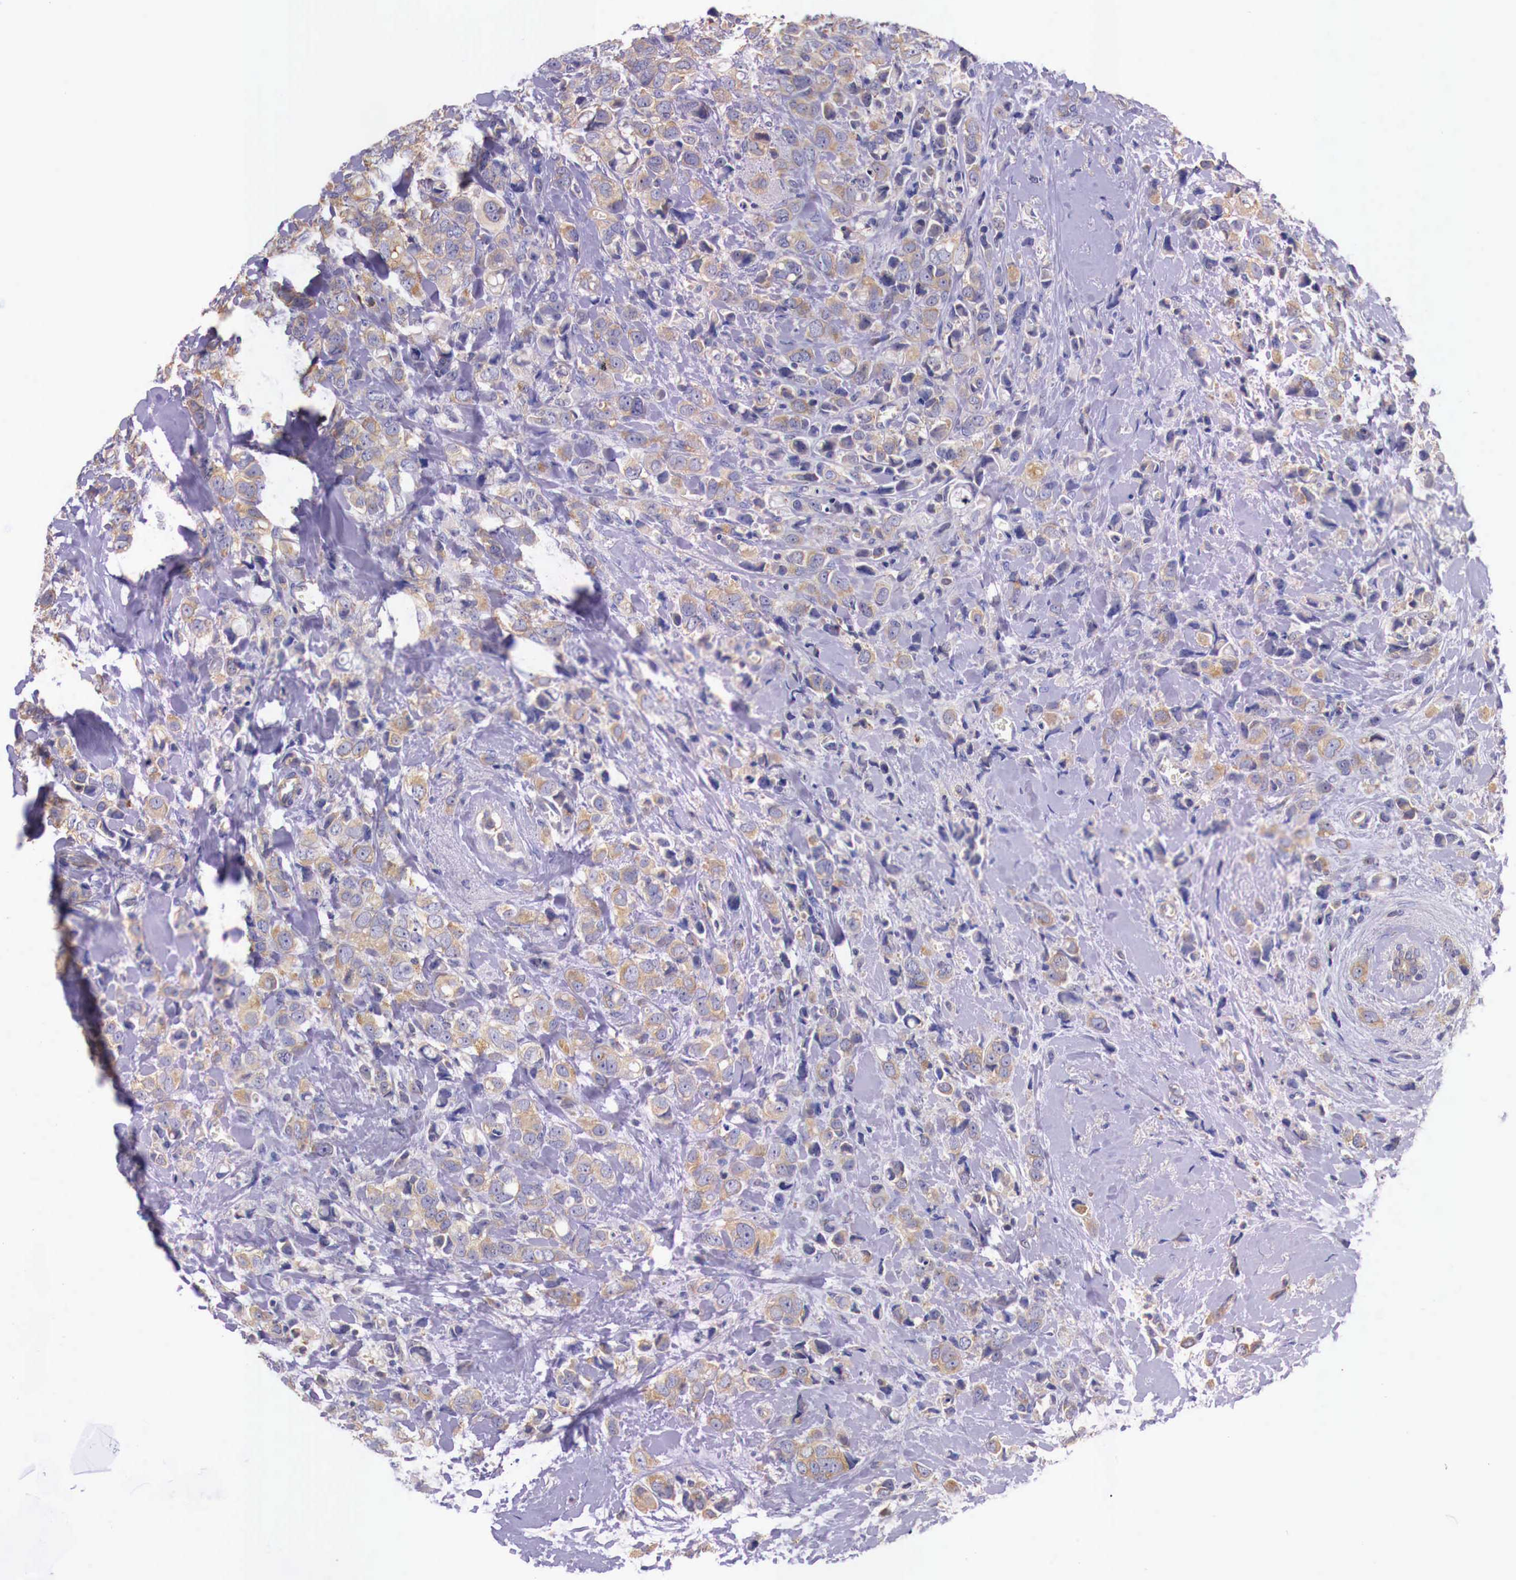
{"staining": {"intensity": "weak", "quantity": ">75%", "location": "cytoplasmic/membranous"}, "tissue": "breast cancer", "cell_type": "Tumor cells", "image_type": "cancer", "snomed": [{"axis": "morphology", "description": "Lobular carcinoma"}, {"axis": "topography", "description": "Breast"}], "caption": "IHC of lobular carcinoma (breast) shows low levels of weak cytoplasmic/membranous expression in approximately >75% of tumor cells. (brown staining indicates protein expression, while blue staining denotes nuclei).", "gene": "GRIPAP1", "patient": {"sex": "female", "age": 57}}